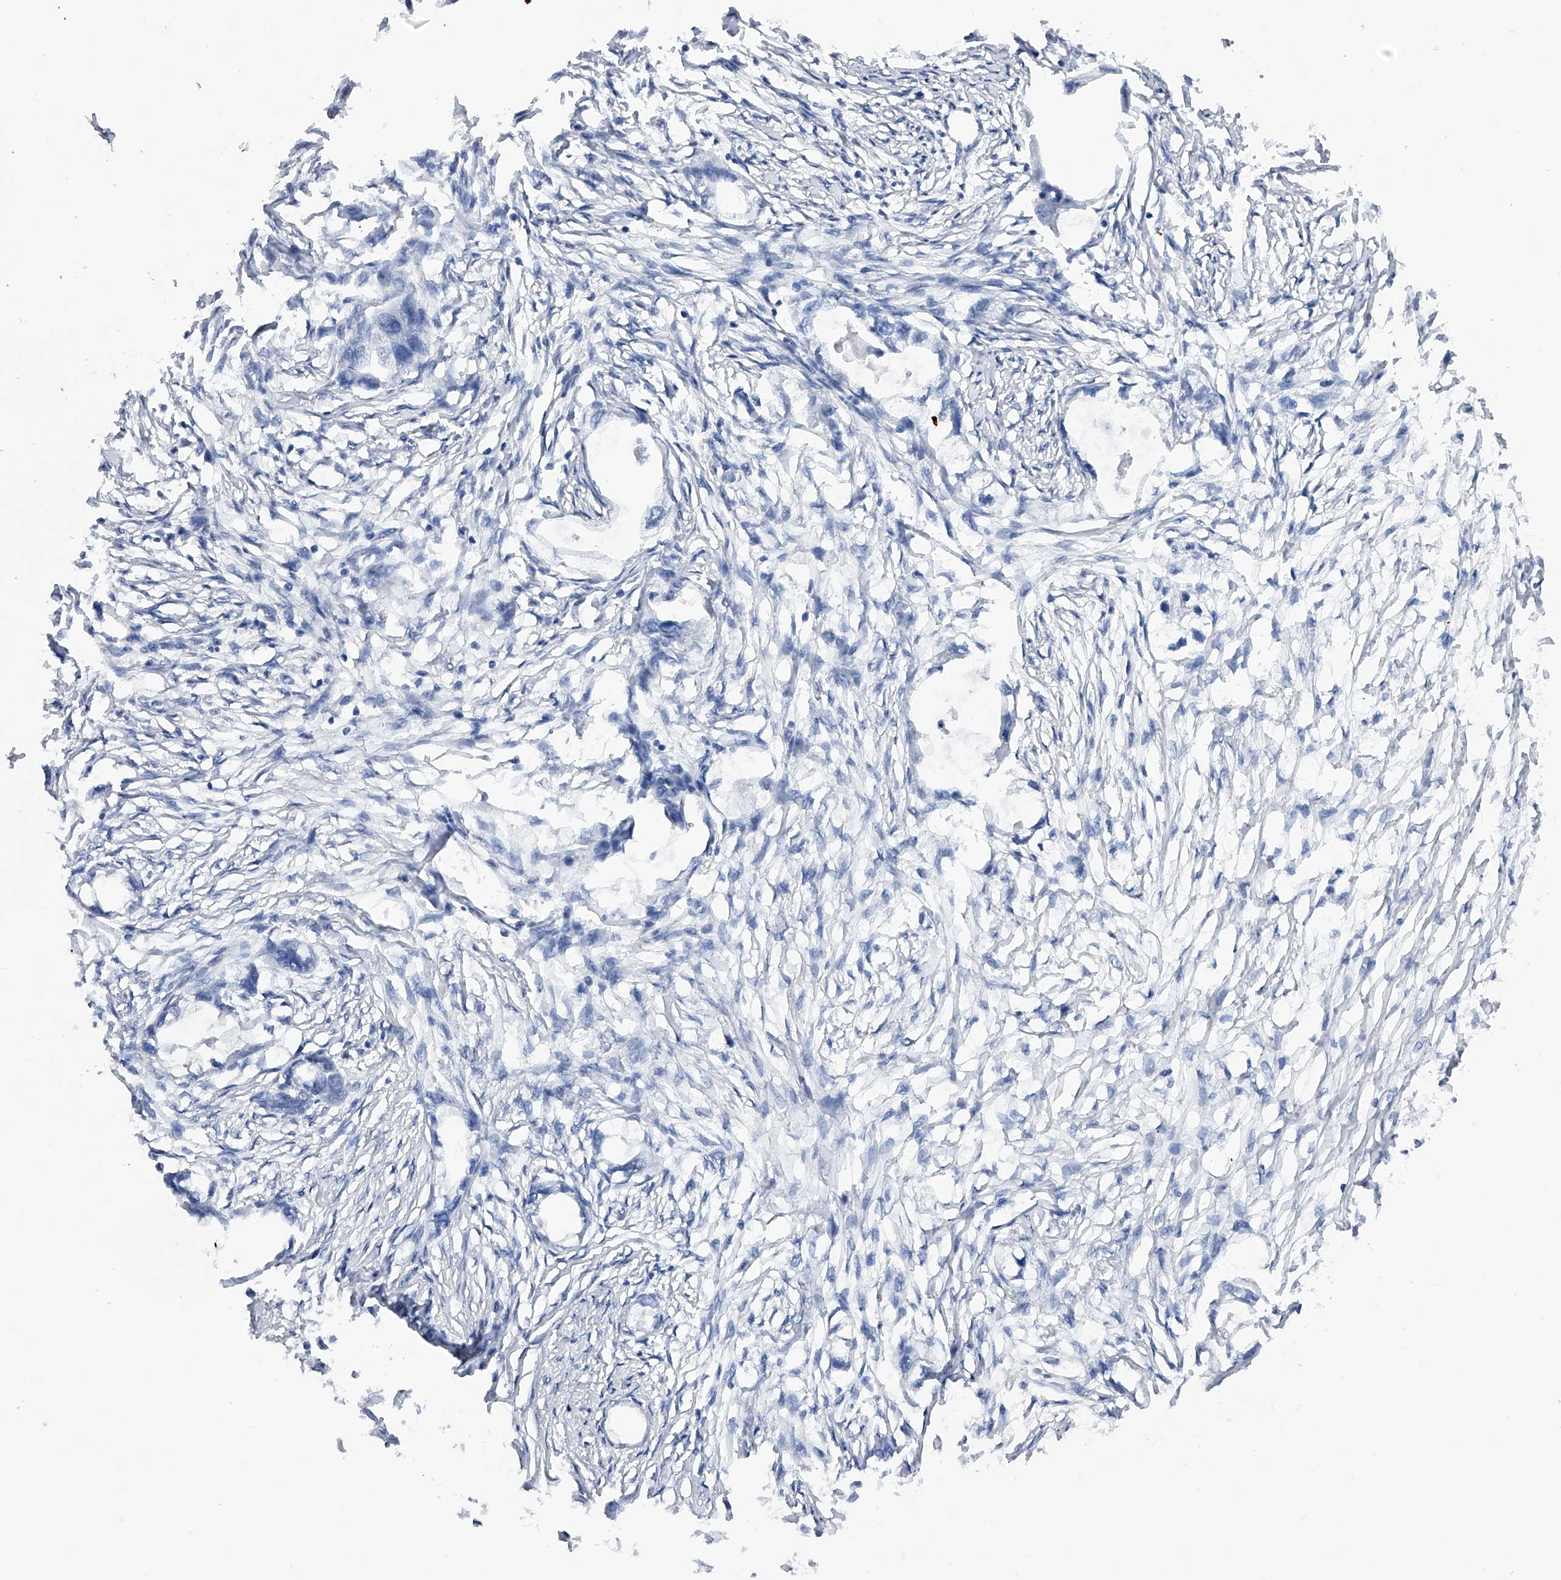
{"staining": {"intensity": "negative", "quantity": "none", "location": "none"}, "tissue": "endometrial cancer", "cell_type": "Tumor cells", "image_type": "cancer", "snomed": [{"axis": "morphology", "description": "Adenocarcinoma, NOS"}, {"axis": "morphology", "description": "Adenocarcinoma, metastatic, NOS"}, {"axis": "topography", "description": "Adipose tissue"}, {"axis": "topography", "description": "Endometrium"}], "caption": "High magnification brightfield microscopy of endometrial cancer (adenocarcinoma) stained with DAB (3,3'-diaminobenzidine) (brown) and counterstained with hematoxylin (blue): tumor cells show no significant positivity.", "gene": "RWDD2A", "patient": {"sex": "female", "age": 67}}